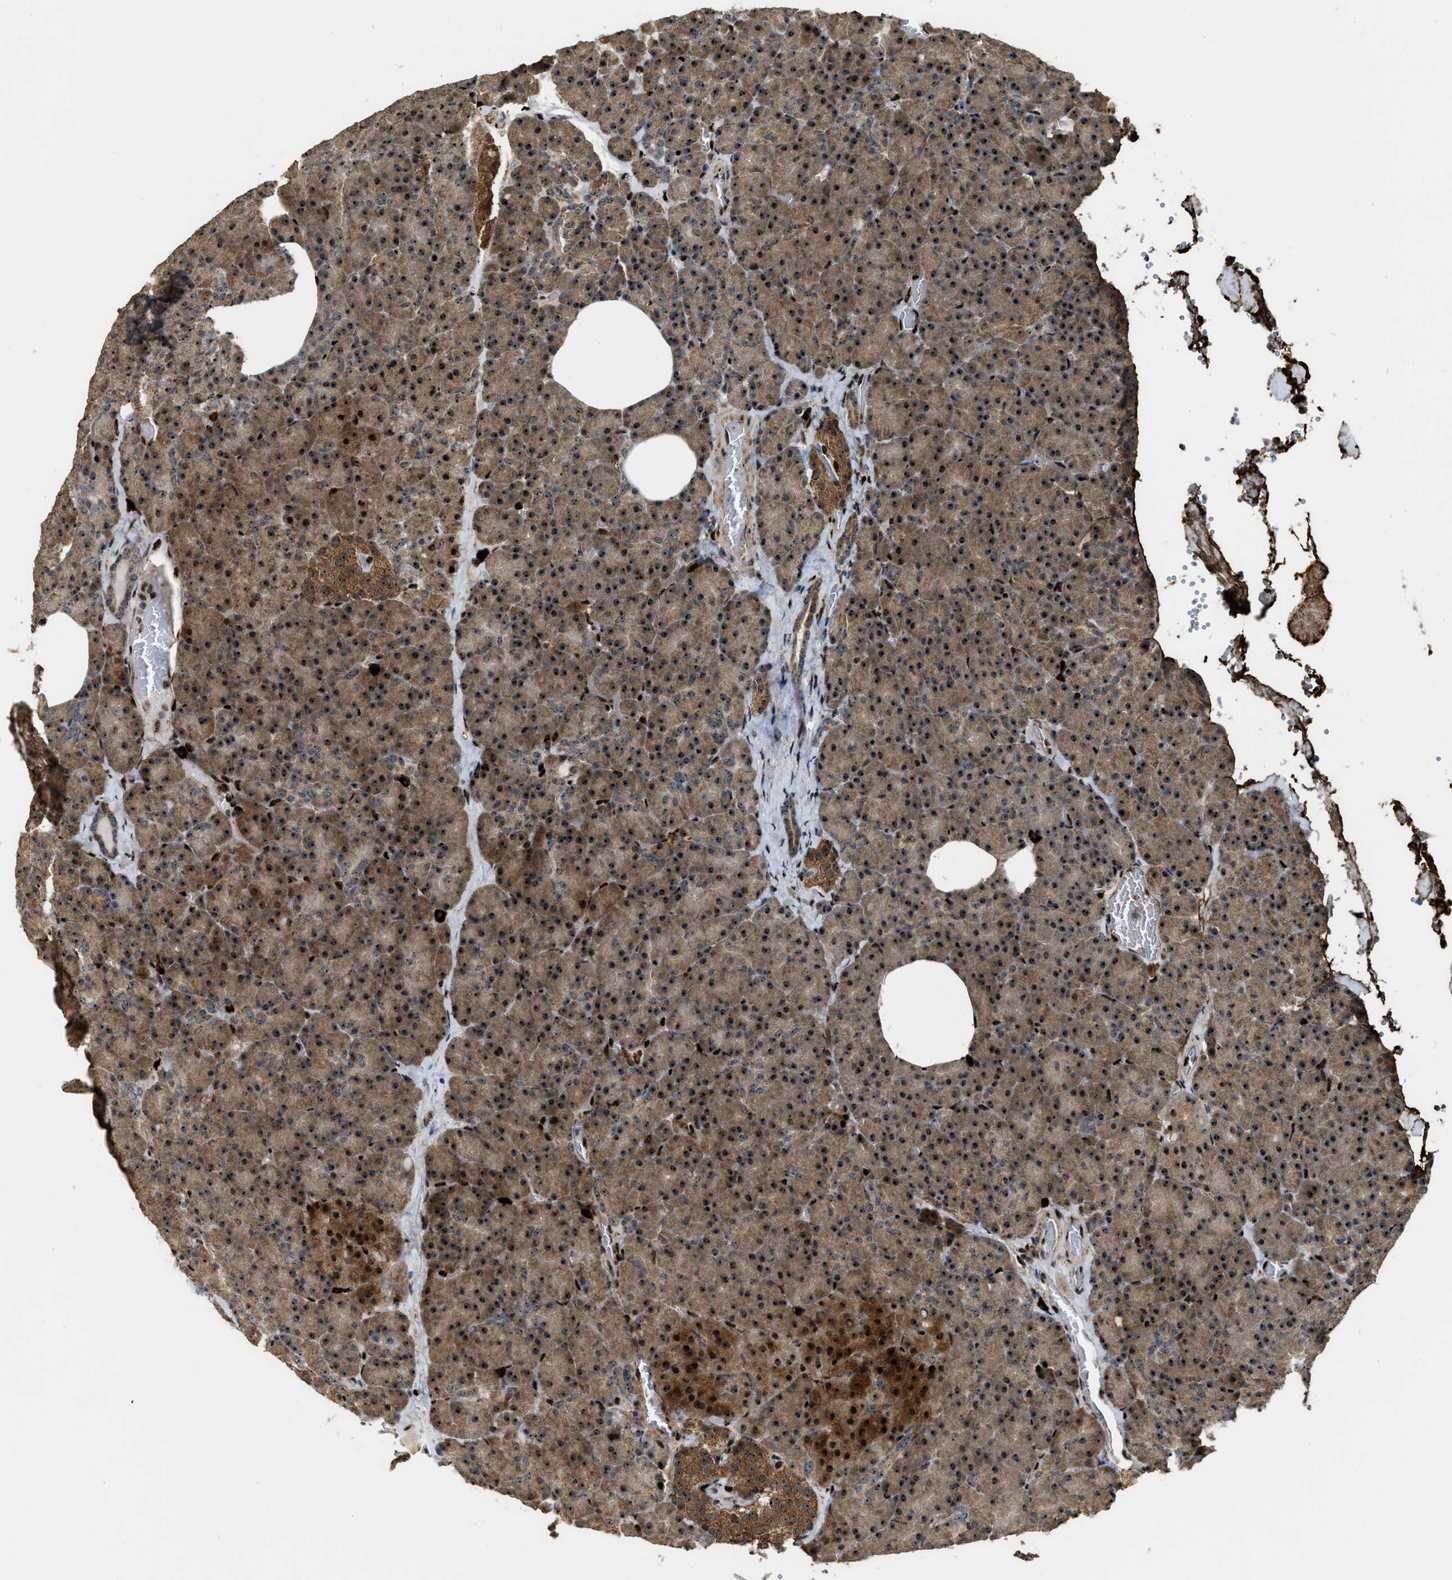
{"staining": {"intensity": "moderate", "quantity": ">75%", "location": "cytoplasmic/membranous,nuclear"}, "tissue": "pancreas", "cell_type": "Exocrine glandular cells", "image_type": "normal", "snomed": [{"axis": "morphology", "description": "Normal tissue, NOS"}, {"axis": "morphology", "description": "Carcinoid, malignant, NOS"}, {"axis": "topography", "description": "Pancreas"}], "caption": "Pancreas was stained to show a protein in brown. There is medium levels of moderate cytoplasmic/membranous,nuclear staining in approximately >75% of exocrine glandular cells. The protein of interest is shown in brown color, while the nuclei are stained blue.", "gene": "ZNF687", "patient": {"sex": "female", "age": 35}}